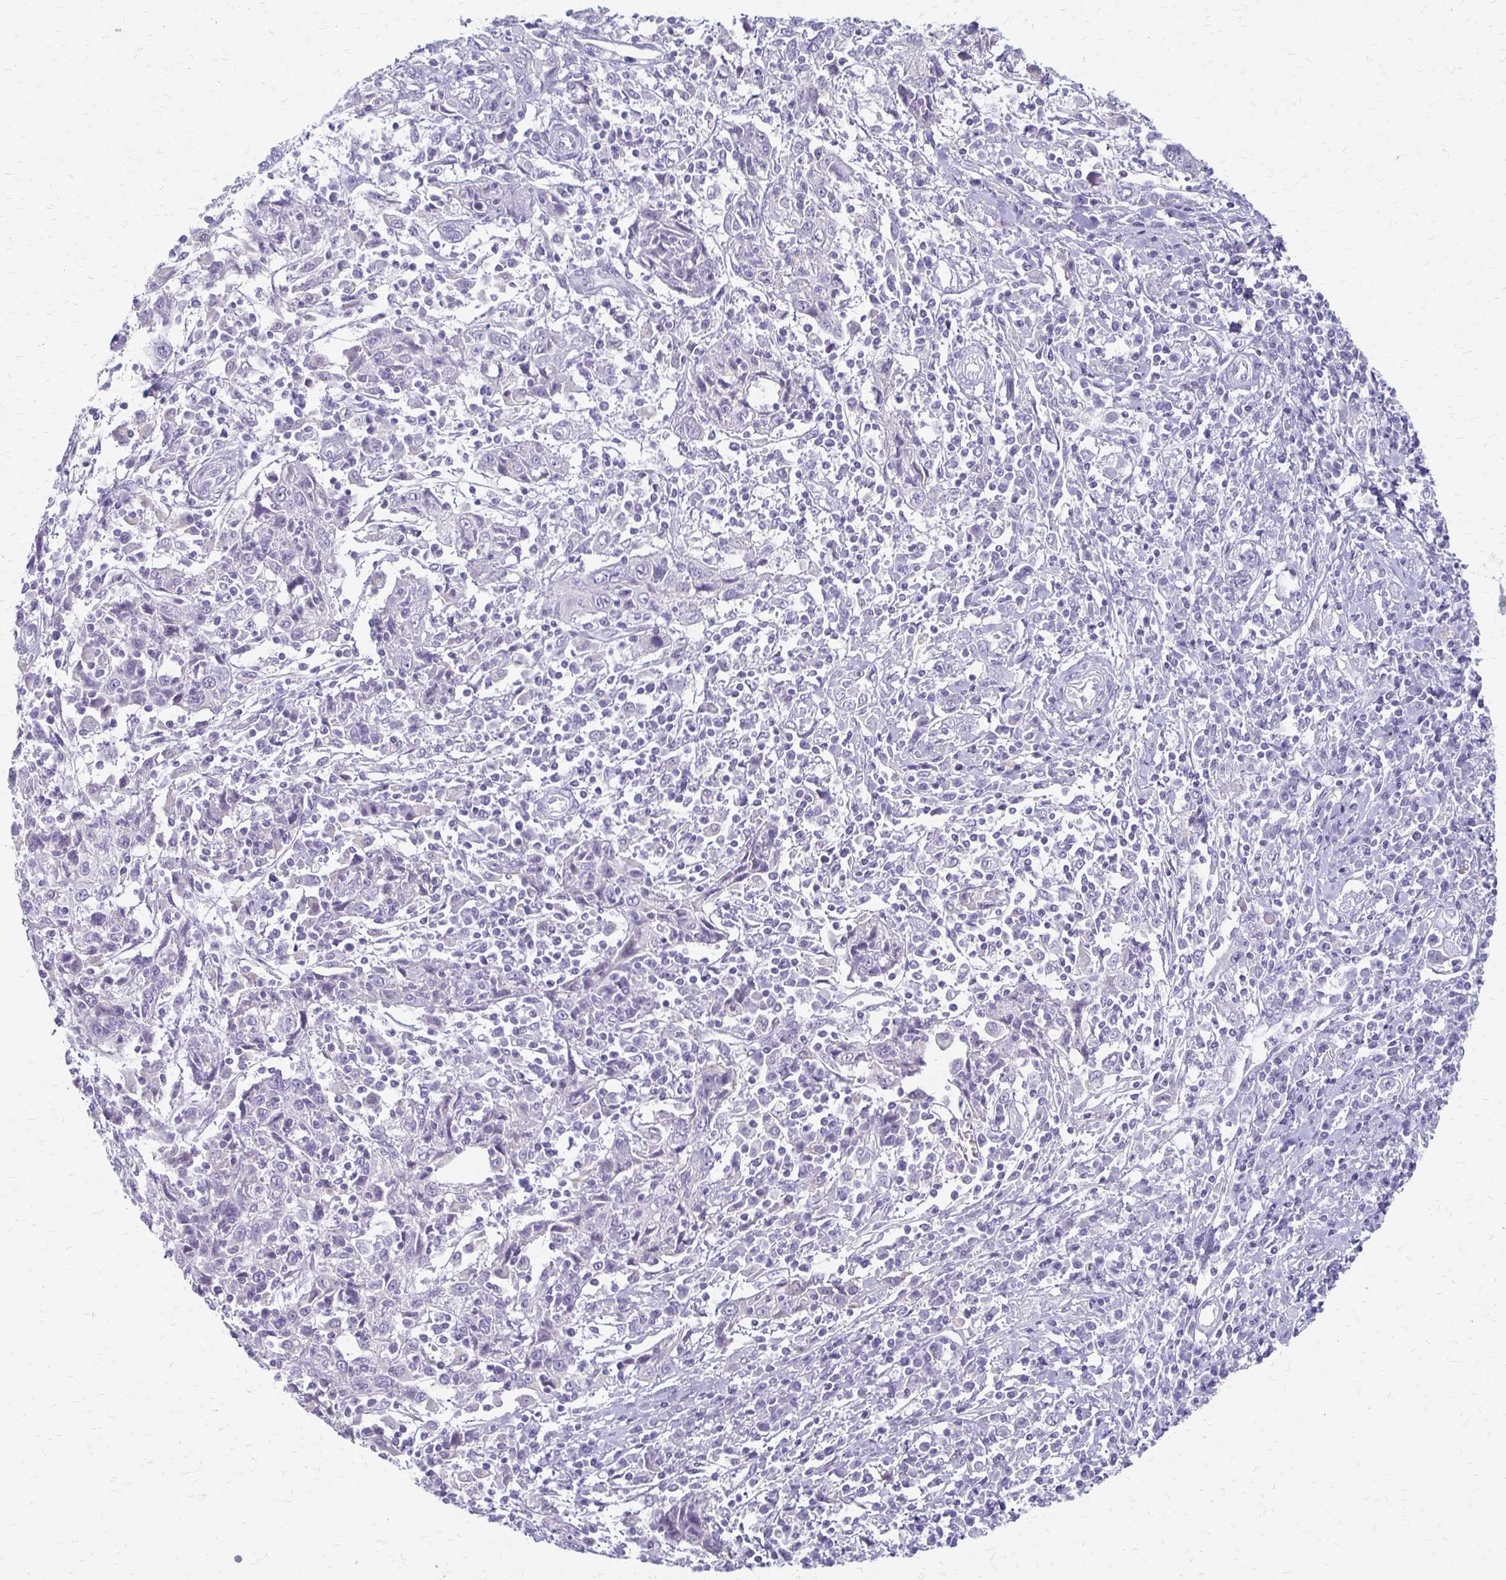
{"staining": {"intensity": "negative", "quantity": "none", "location": "none"}, "tissue": "cervical cancer", "cell_type": "Tumor cells", "image_type": "cancer", "snomed": [{"axis": "morphology", "description": "Squamous cell carcinoma, NOS"}, {"axis": "topography", "description": "Cervix"}], "caption": "IHC photomicrograph of neoplastic tissue: squamous cell carcinoma (cervical) stained with DAB (3,3'-diaminobenzidine) reveals no significant protein staining in tumor cells. (Stains: DAB (3,3'-diaminobenzidine) immunohistochemistry (IHC) with hematoxylin counter stain, Microscopy: brightfield microscopy at high magnification).", "gene": "IVL", "patient": {"sex": "female", "age": 46}}